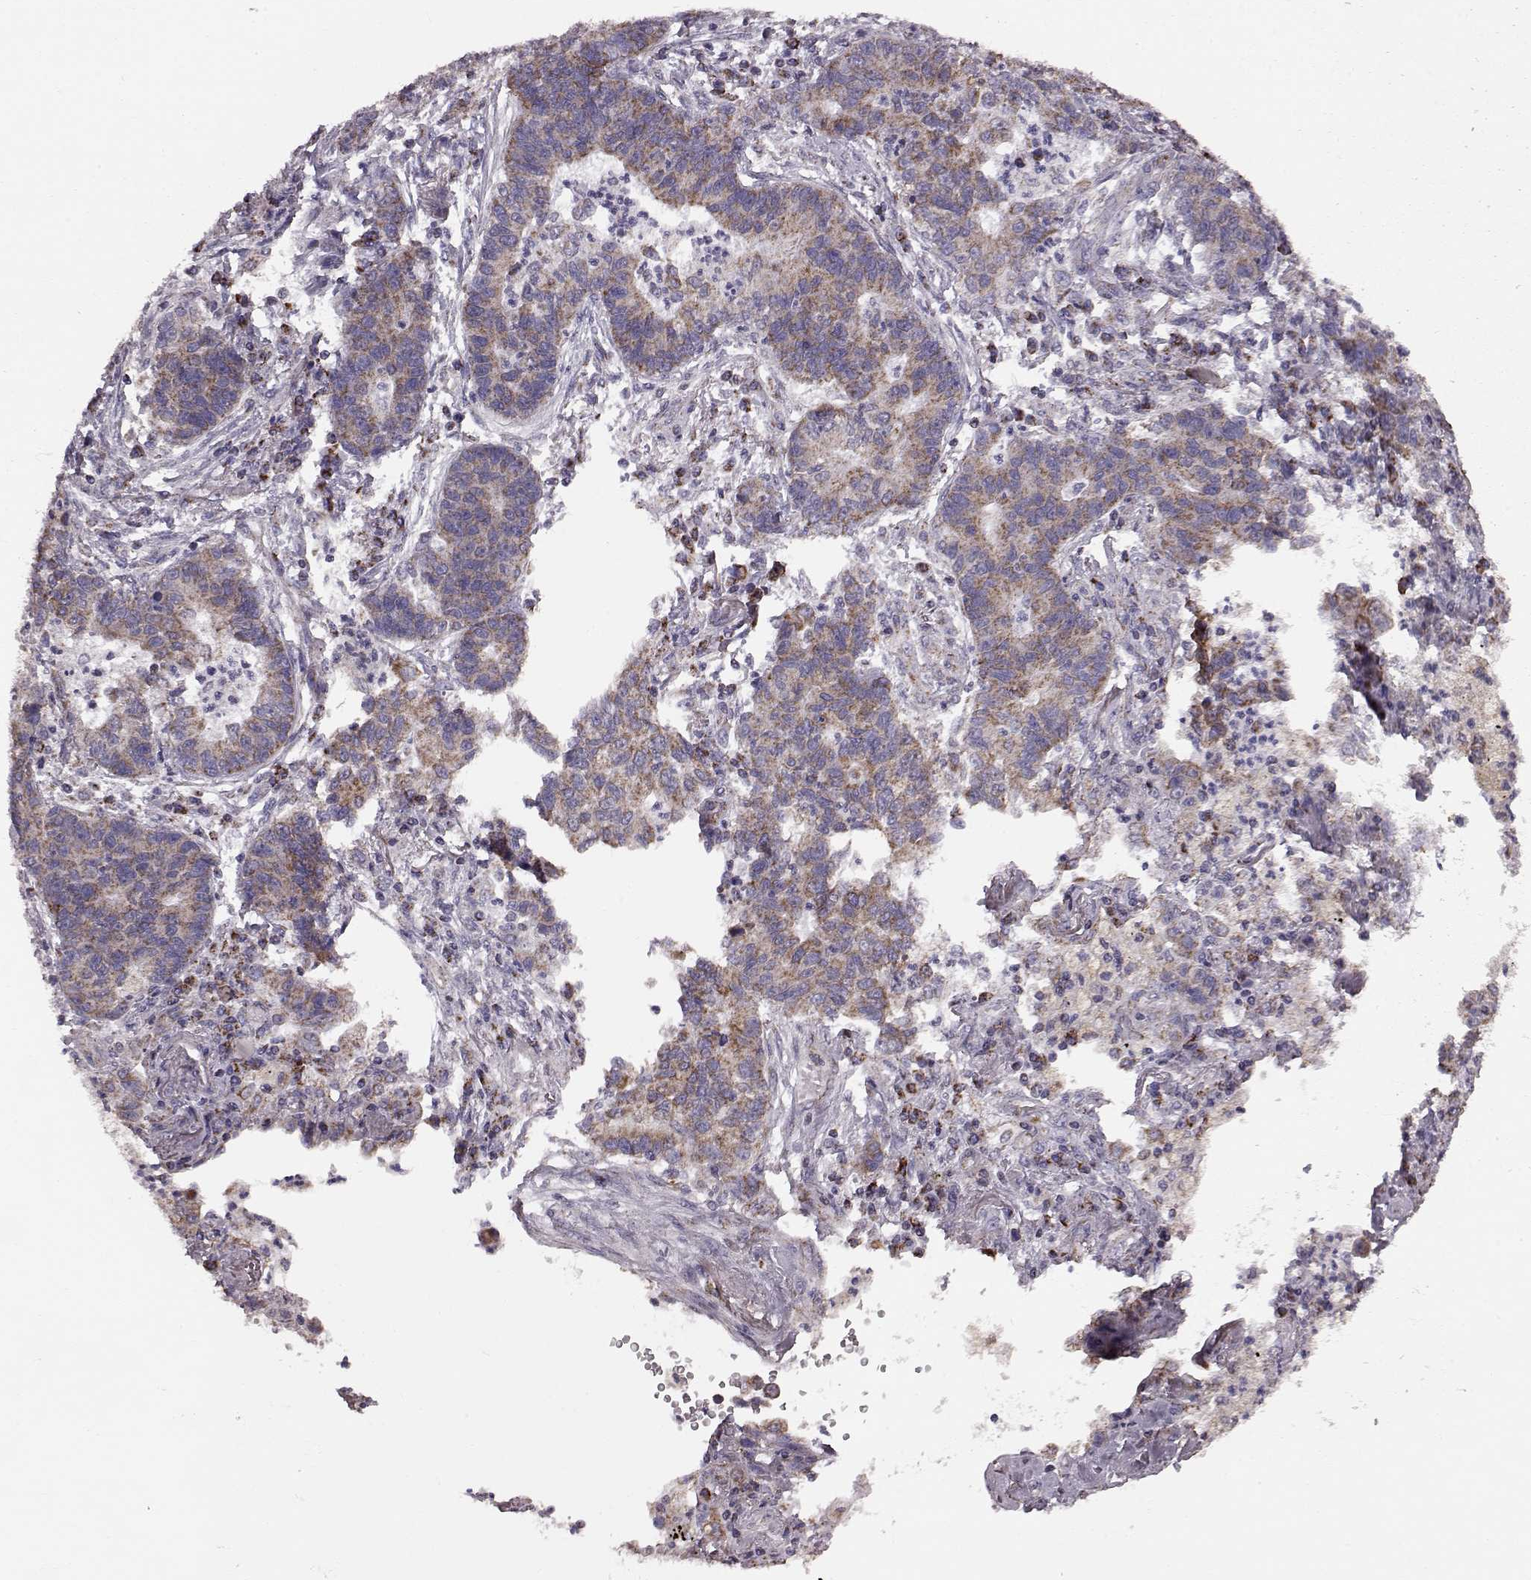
{"staining": {"intensity": "moderate", "quantity": ">75%", "location": "cytoplasmic/membranous"}, "tissue": "lung cancer", "cell_type": "Tumor cells", "image_type": "cancer", "snomed": [{"axis": "morphology", "description": "Adenocarcinoma, NOS"}, {"axis": "topography", "description": "Lung"}], "caption": "Lung cancer was stained to show a protein in brown. There is medium levels of moderate cytoplasmic/membranous positivity in approximately >75% of tumor cells.", "gene": "FAM8A1", "patient": {"sex": "female", "age": 57}}